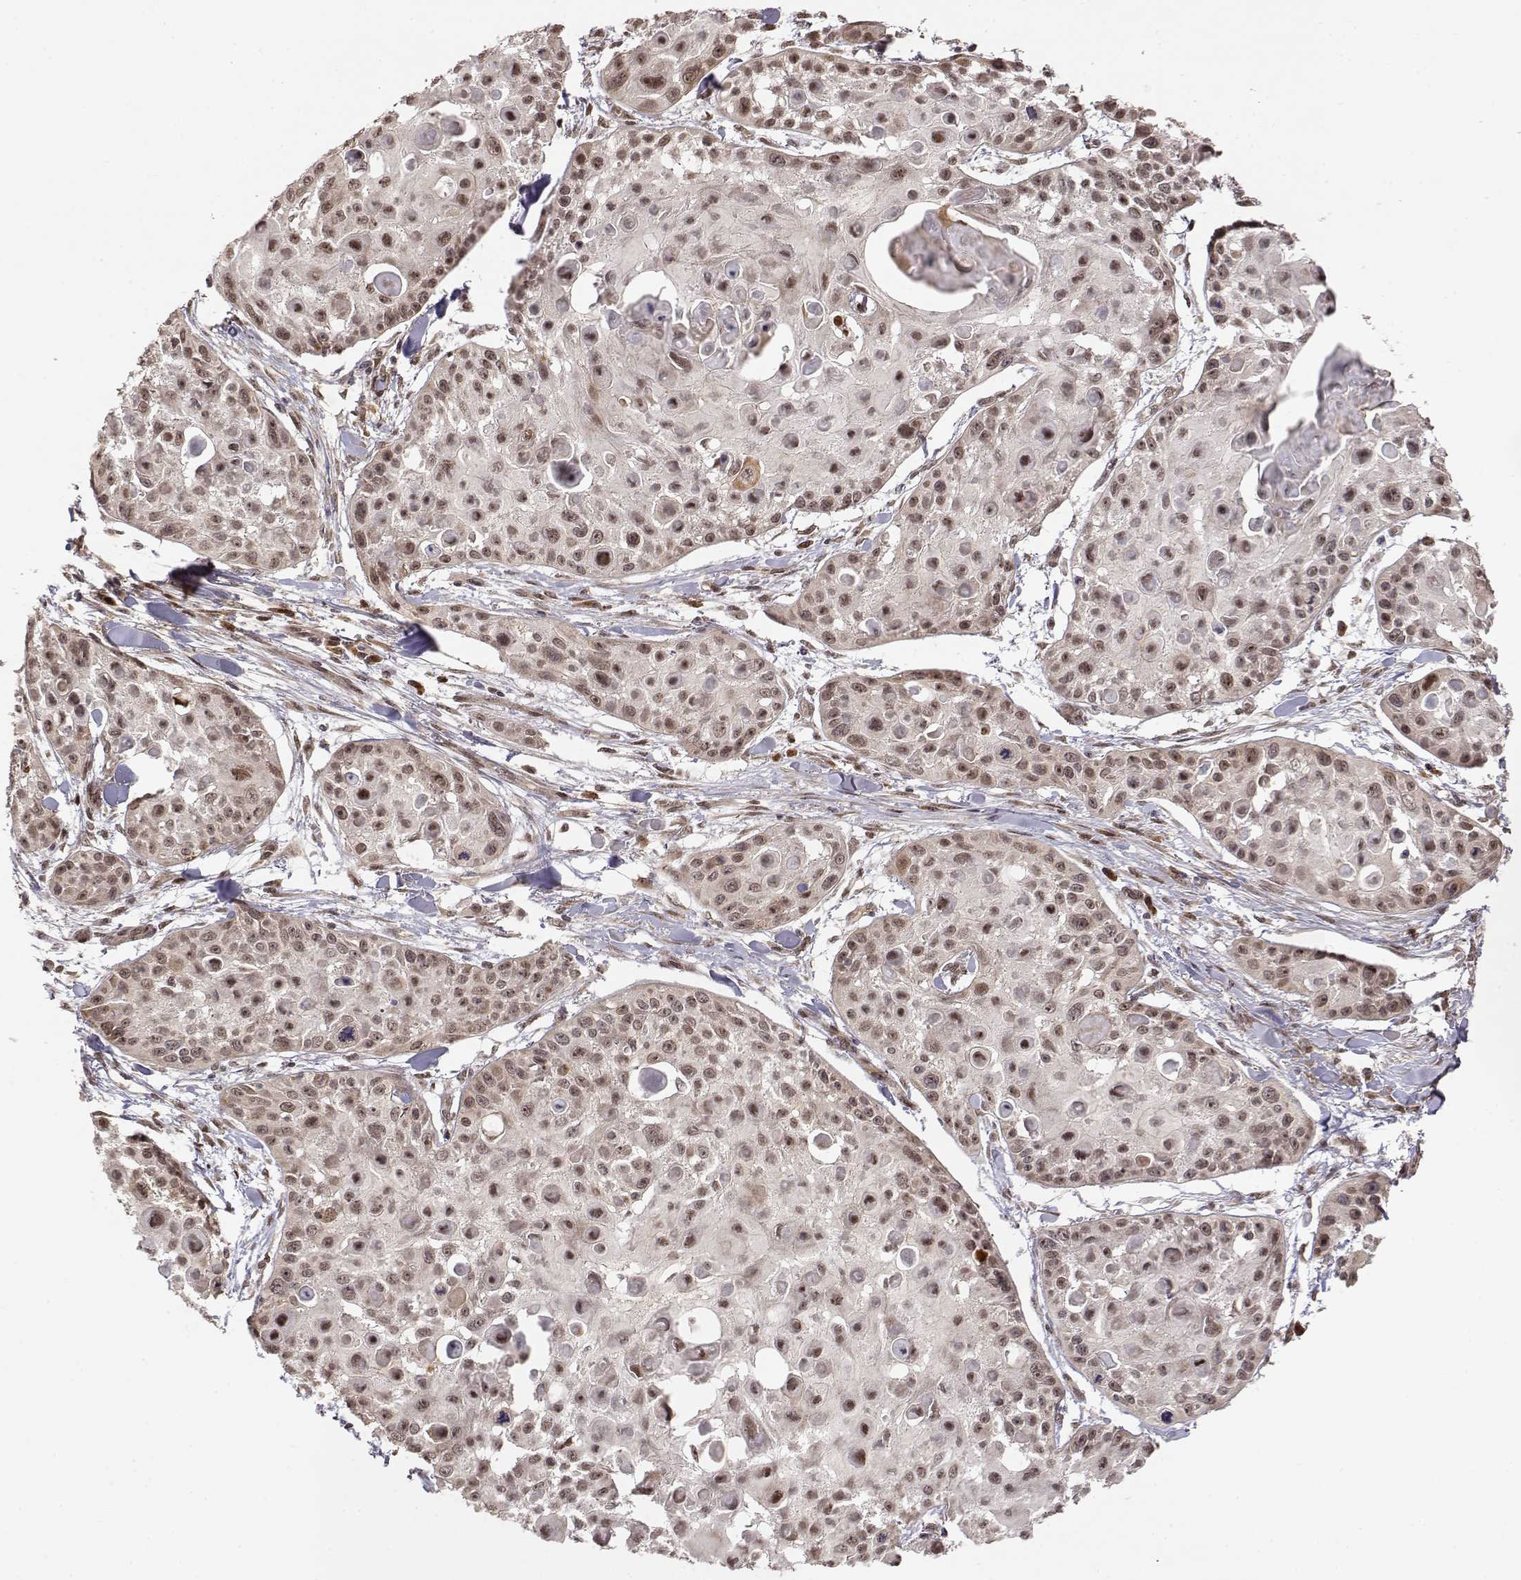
{"staining": {"intensity": "moderate", "quantity": ">75%", "location": "nuclear"}, "tissue": "skin cancer", "cell_type": "Tumor cells", "image_type": "cancer", "snomed": [{"axis": "morphology", "description": "Squamous cell carcinoma, NOS"}, {"axis": "topography", "description": "Skin"}, {"axis": "topography", "description": "Anal"}], "caption": "Skin cancer was stained to show a protein in brown. There is medium levels of moderate nuclear expression in about >75% of tumor cells. The protein of interest is shown in brown color, while the nuclei are stained blue.", "gene": "BRCA1", "patient": {"sex": "female", "age": 75}}